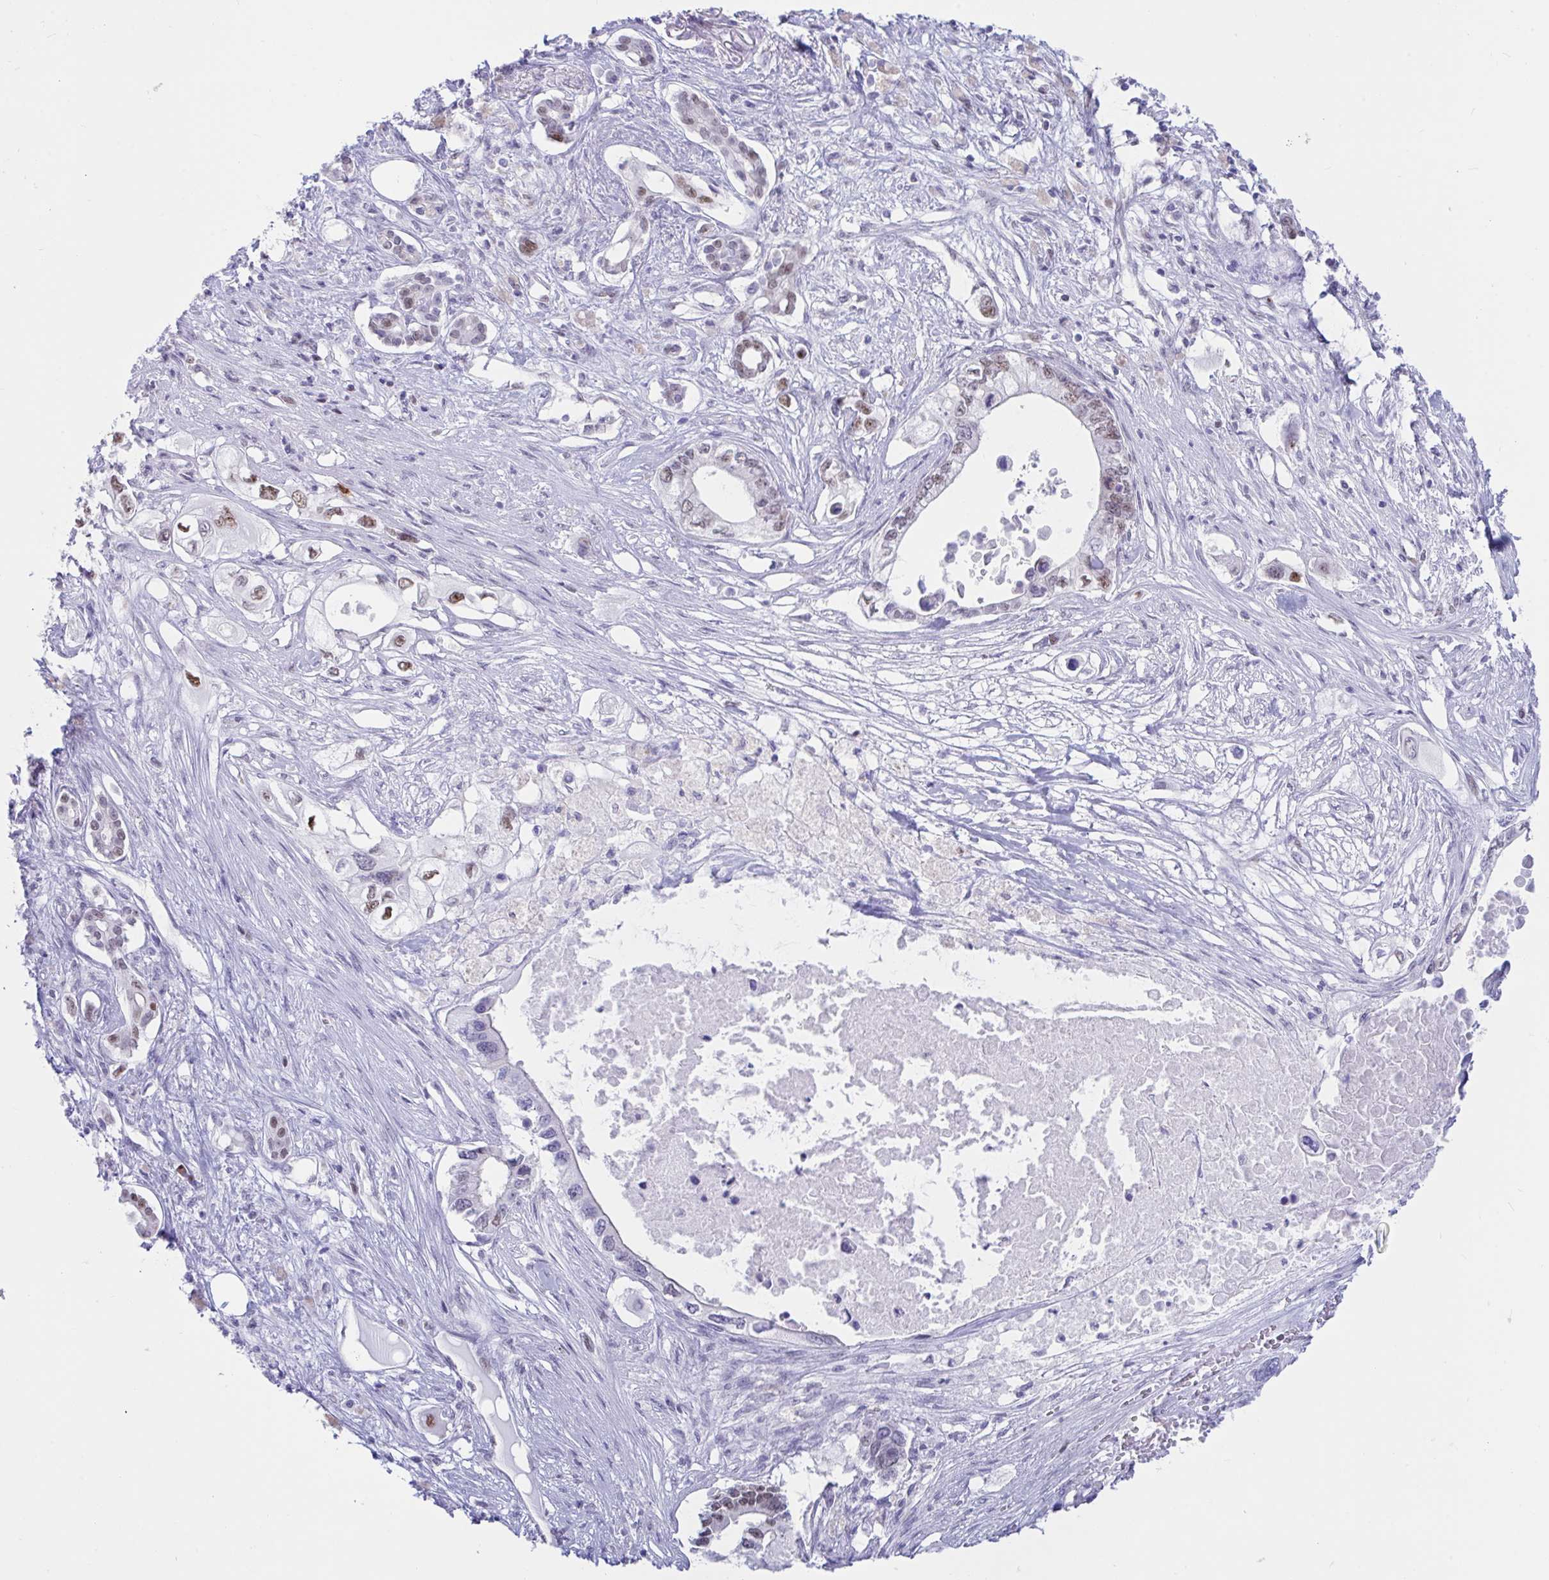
{"staining": {"intensity": "moderate", "quantity": "25%-75%", "location": "nuclear"}, "tissue": "pancreatic cancer", "cell_type": "Tumor cells", "image_type": "cancer", "snomed": [{"axis": "morphology", "description": "Adenocarcinoma, NOS"}, {"axis": "topography", "description": "Pancreas"}], "caption": "Immunohistochemical staining of pancreatic cancer demonstrates medium levels of moderate nuclear positivity in approximately 25%-75% of tumor cells.", "gene": "IKZF2", "patient": {"sex": "female", "age": 63}}